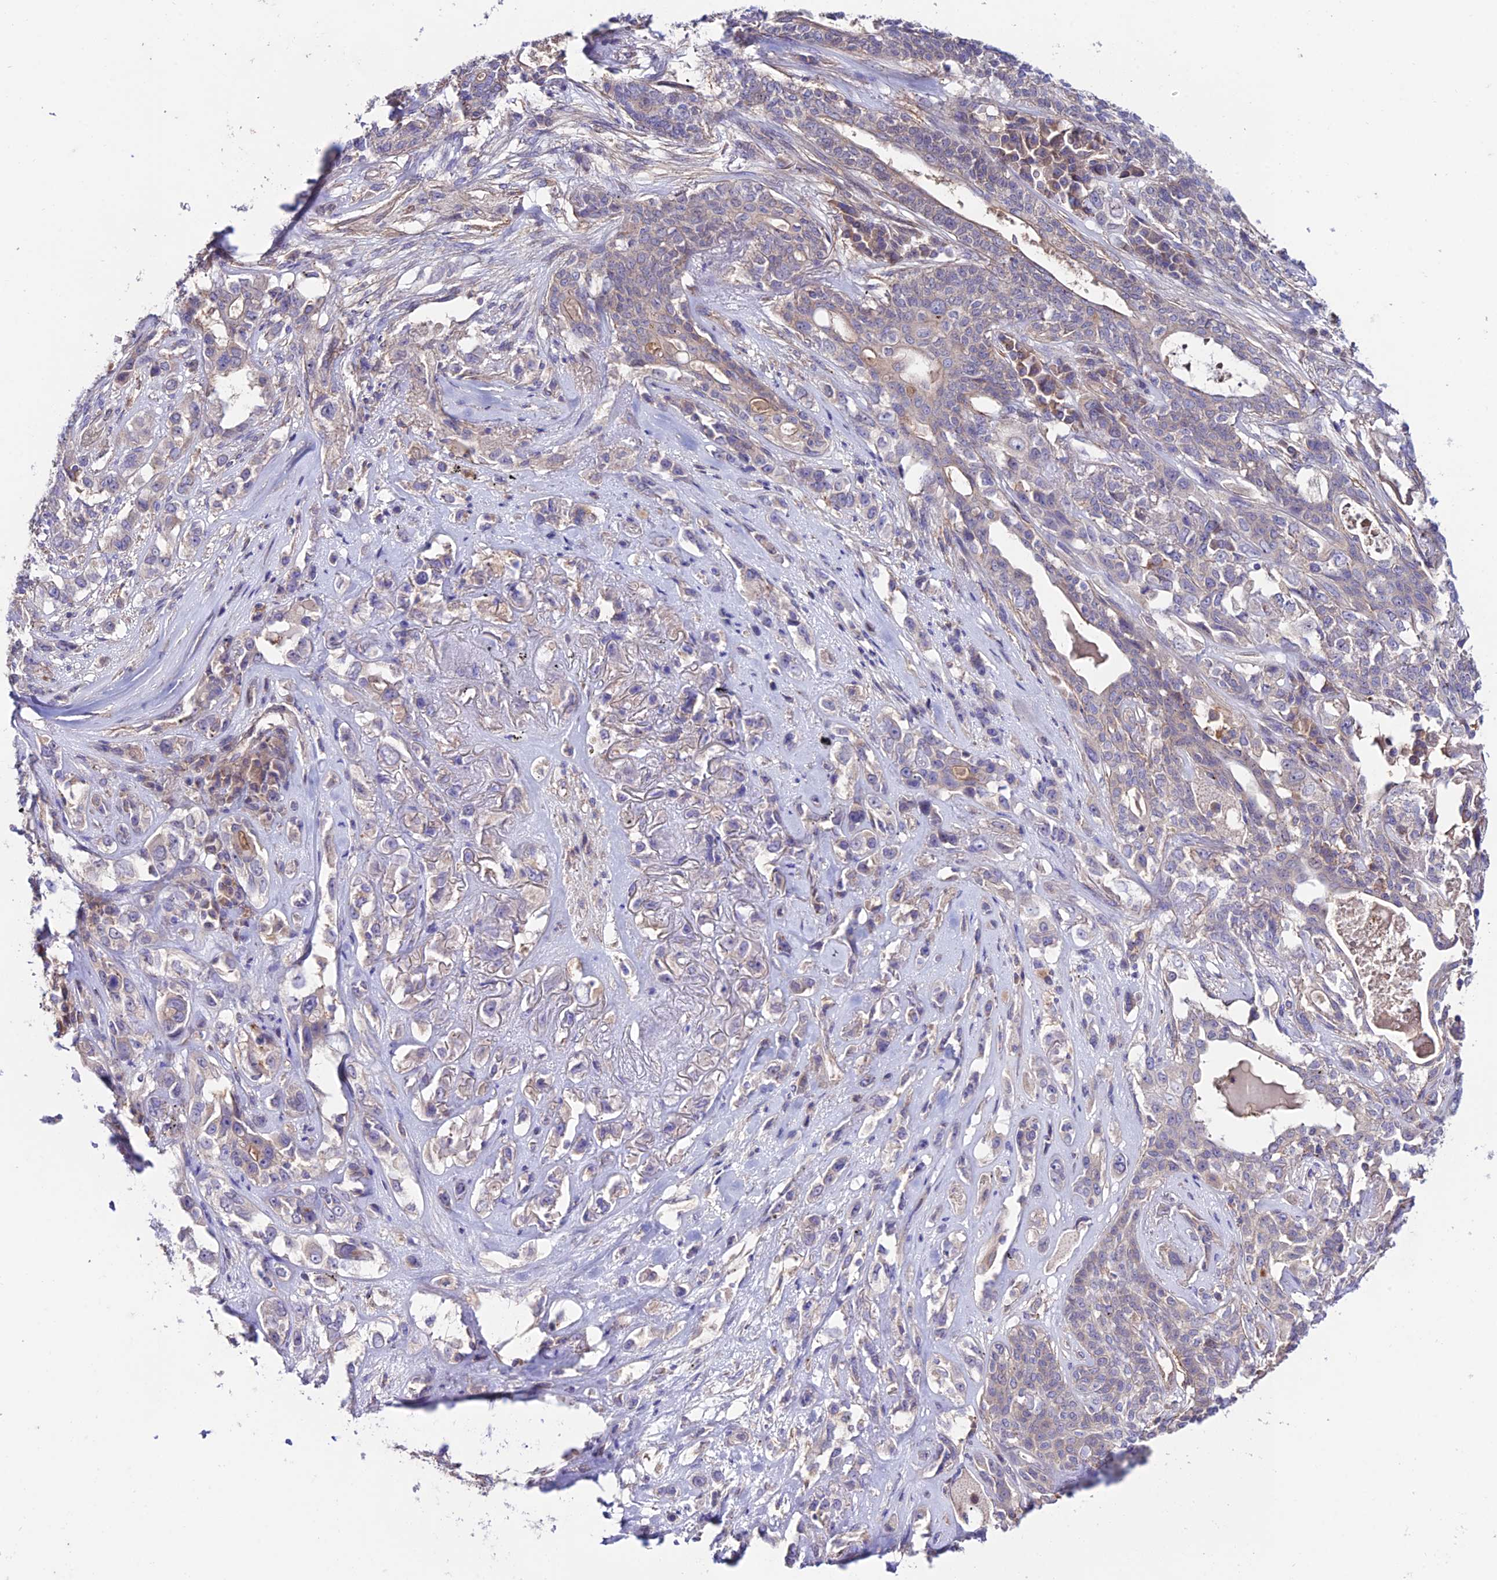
{"staining": {"intensity": "negative", "quantity": "none", "location": "none"}, "tissue": "lung cancer", "cell_type": "Tumor cells", "image_type": "cancer", "snomed": [{"axis": "morphology", "description": "Squamous cell carcinoma, NOS"}, {"axis": "topography", "description": "Lung"}], "caption": "Human squamous cell carcinoma (lung) stained for a protein using immunohistochemistry (IHC) shows no expression in tumor cells.", "gene": "BRME1", "patient": {"sex": "female", "age": 70}}